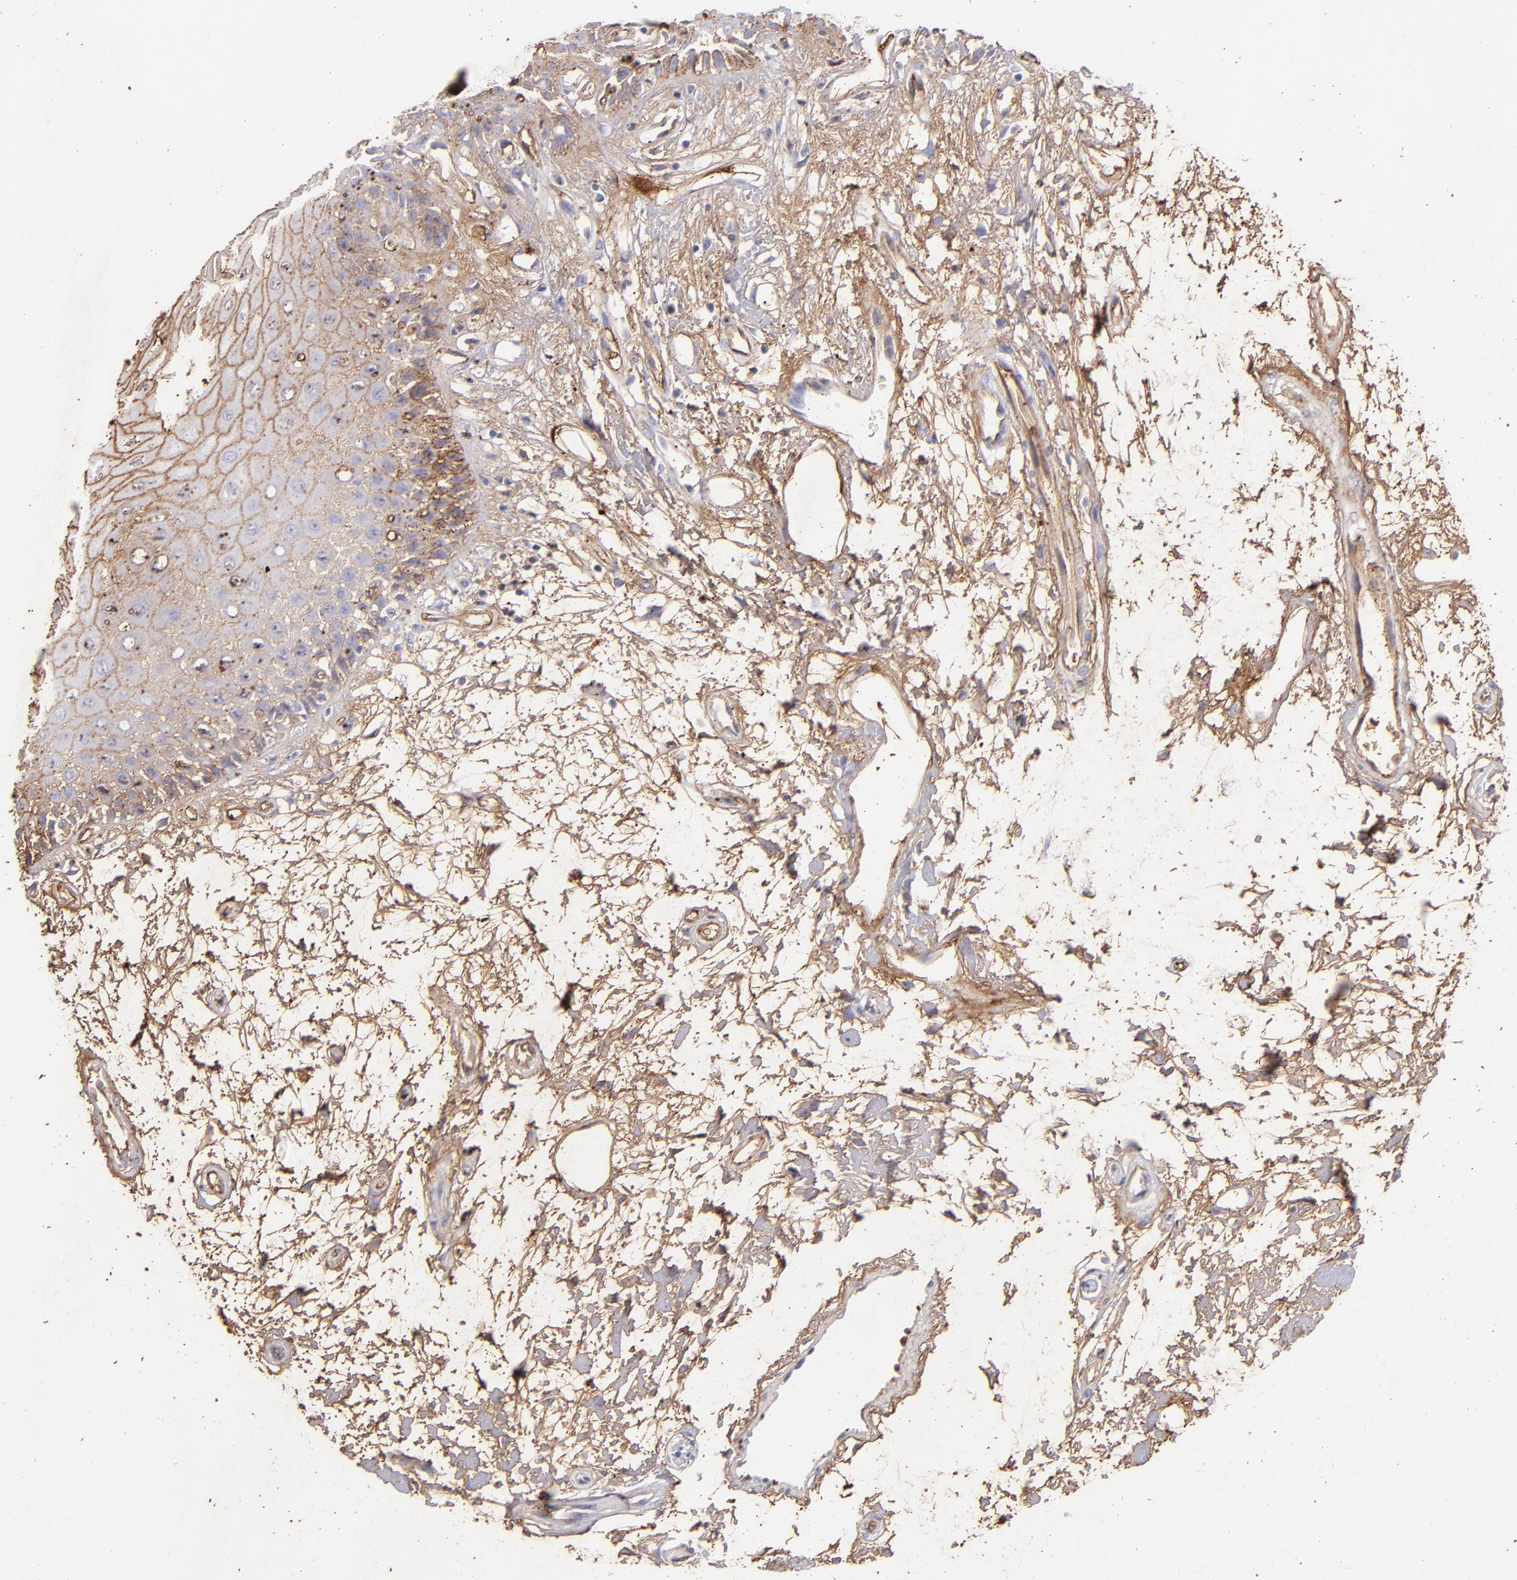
{"staining": {"intensity": "moderate", "quantity": ">75%", "location": "cytoplasmic/membranous"}, "tissue": "oral mucosa", "cell_type": "Squamous epithelial cells", "image_type": "normal", "snomed": [{"axis": "morphology", "description": "Normal tissue, NOS"}, {"axis": "morphology", "description": "Squamous cell carcinoma, NOS"}, {"axis": "topography", "description": "Skeletal muscle"}, {"axis": "topography", "description": "Oral tissue"}, {"axis": "topography", "description": "Head-Neck"}], "caption": "Squamous epithelial cells exhibit medium levels of moderate cytoplasmic/membranous staining in approximately >75% of cells in normal oral mucosa. Using DAB (brown) and hematoxylin (blue) stains, captured at high magnification using brightfield microscopy.", "gene": "FGB", "patient": {"sex": "female", "age": 84}}